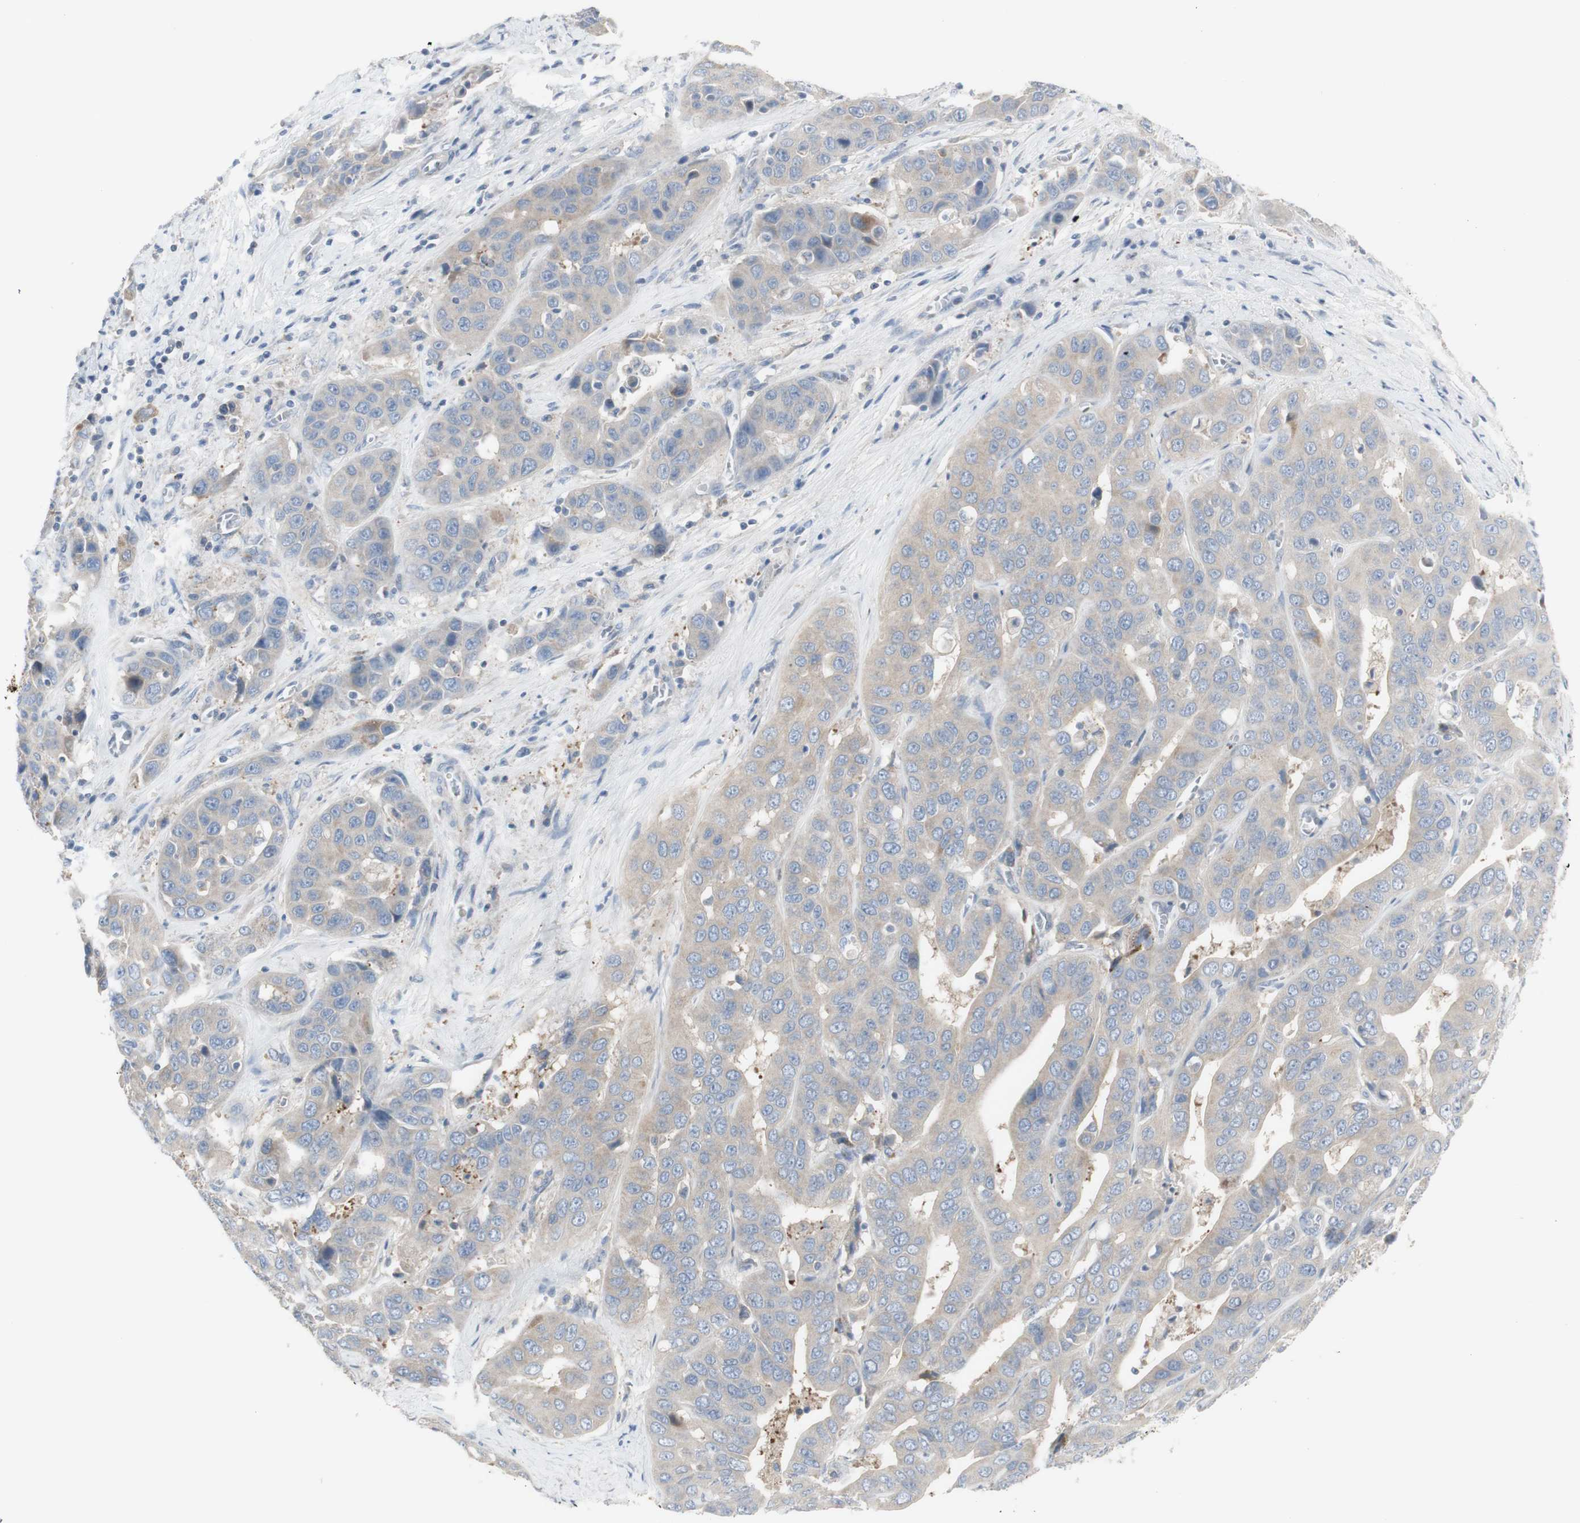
{"staining": {"intensity": "weak", "quantity": "25%-75%", "location": "cytoplasmic/membranous"}, "tissue": "liver cancer", "cell_type": "Tumor cells", "image_type": "cancer", "snomed": [{"axis": "morphology", "description": "Cholangiocarcinoma"}, {"axis": "topography", "description": "Liver"}], "caption": "This image displays liver cancer stained with IHC to label a protein in brown. The cytoplasmic/membranous of tumor cells show weak positivity for the protein. Nuclei are counter-stained blue.", "gene": "C3orf52", "patient": {"sex": "female", "age": 52}}